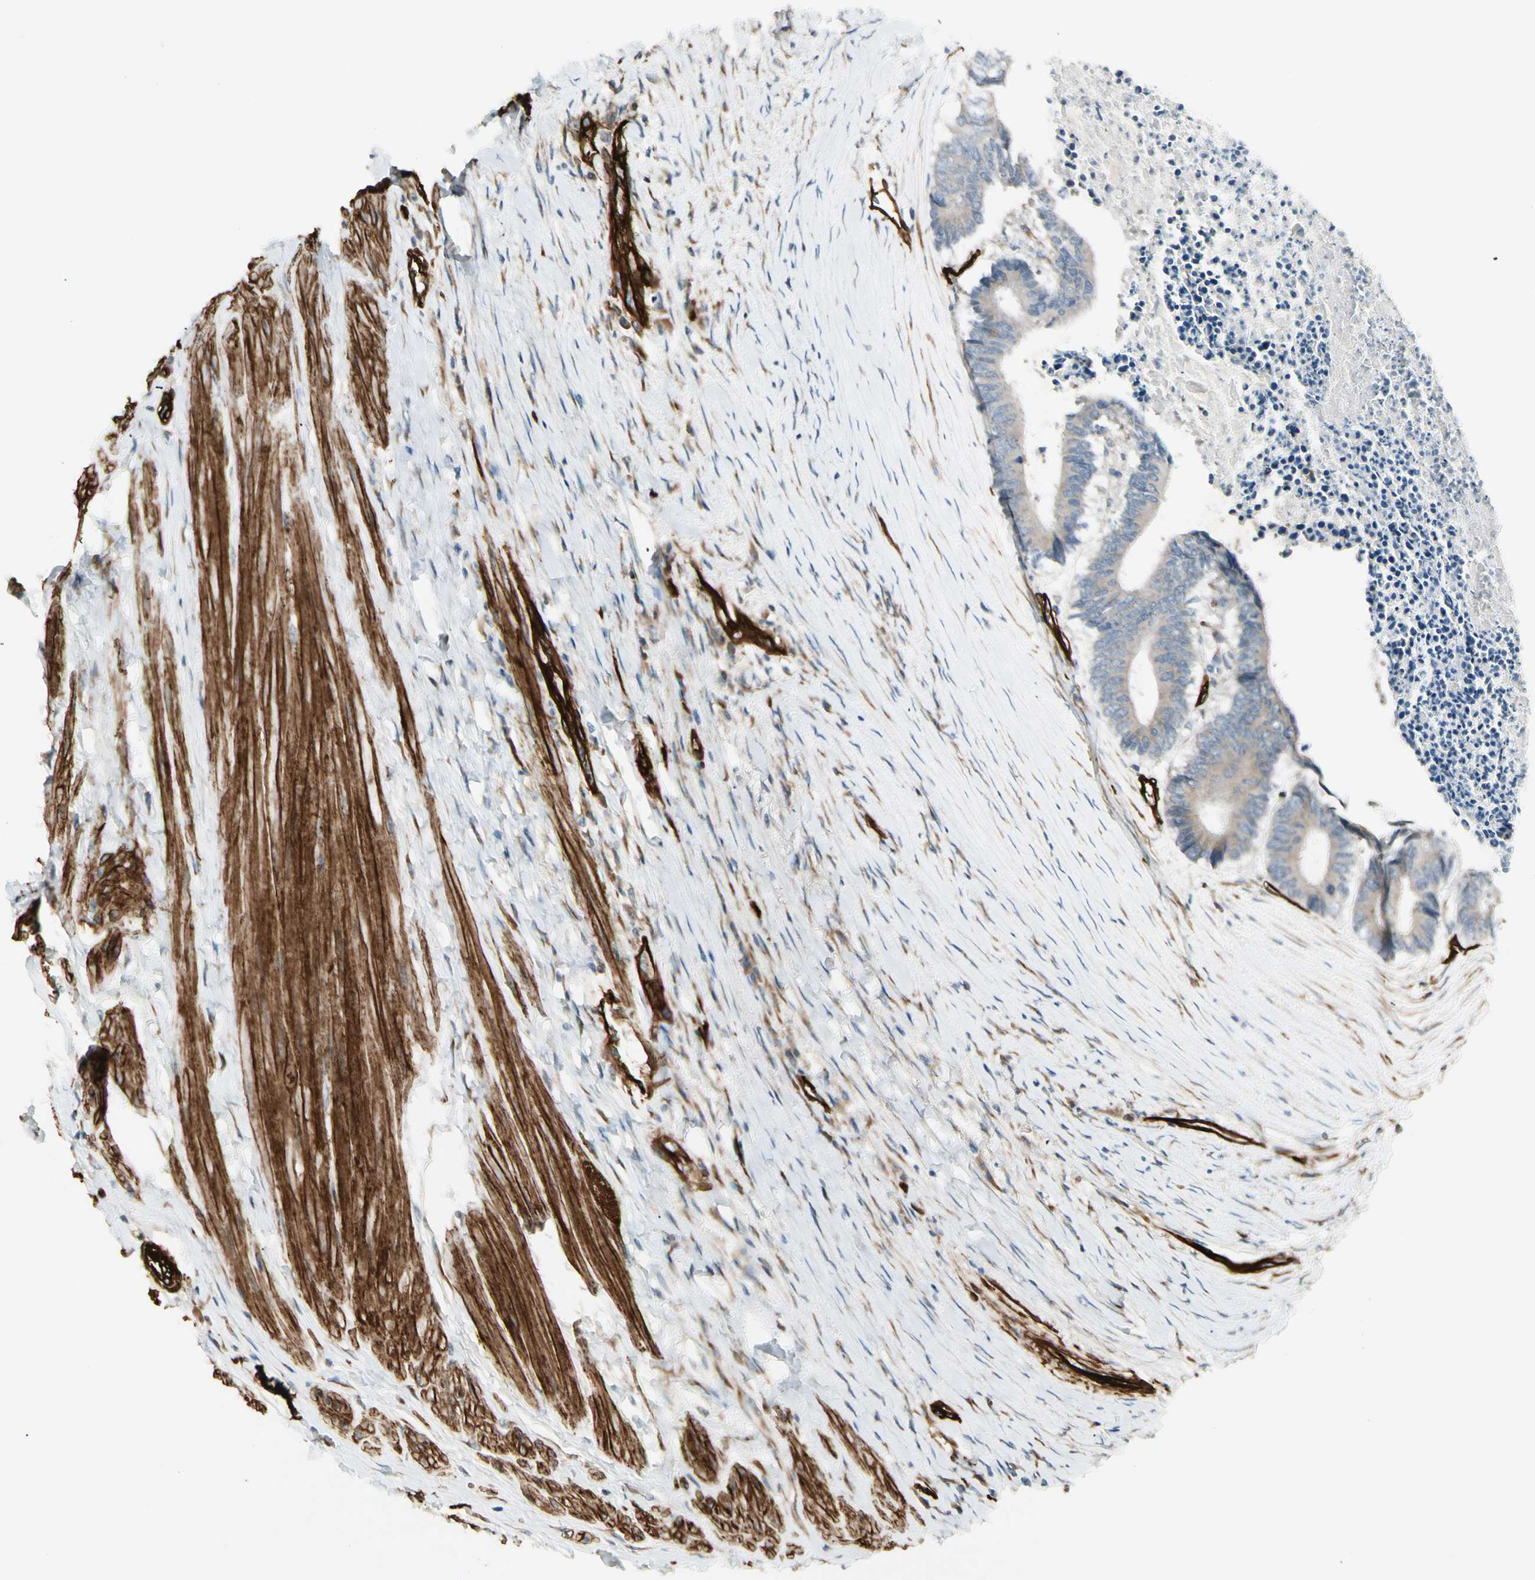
{"staining": {"intensity": "negative", "quantity": "none", "location": "none"}, "tissue": "colorectal cancer", "cell_type": "Tumor cells", "image_type": "cancer", "snomed": [{"axis": "morphology", "description": "Adenocarcinoma, NOS"}, {"axis": "topography", "description": "Rectum"}], "caption": "The histopathology image displays no staining of tumor cells in colorectal adenocarcinoma.", "gene": "MCAM", "patient": {"sex": "male", "age": 63}}